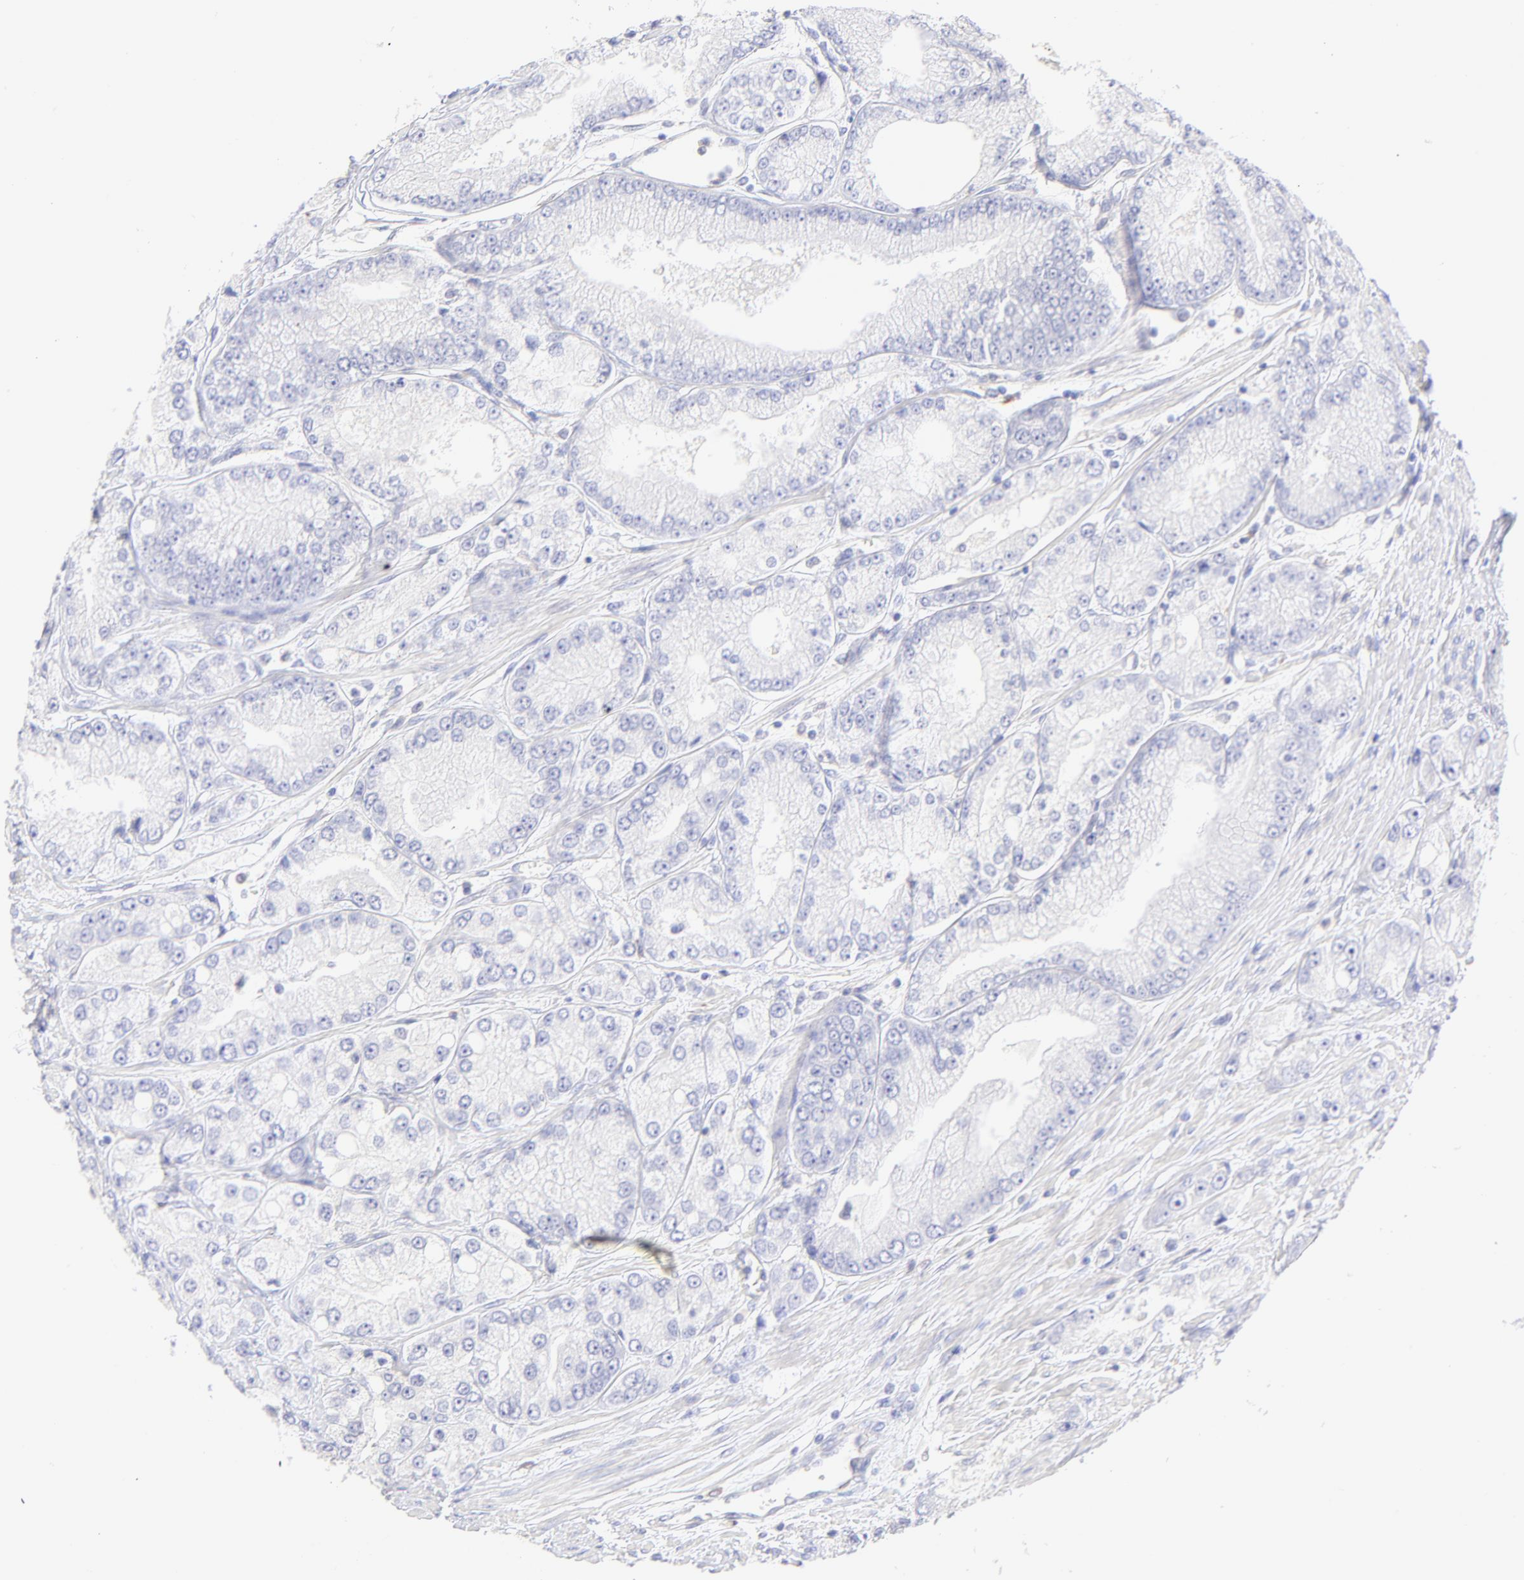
{"staining": {"intensity": "negative", "quantity": "none", "location": "none"}, "tissue": "prostate cancer", "cell_type": "Tumor cells", "image_type": "cancer", "snomed": [{"axis": "morphology", "description": "Adenocarcinoma, Medium grade"}, {"axis": "topography", "description": "Prostate"}], "caption": "An immunohistochemistry (IHC) image of prostate cancer (adenocarcinoma (medium-grade)) is shown. There is no staining in tumor cells of prostate cancer (adenocarcinoma (medium-grade)).", "gene": "IRAG2", "patient": {"sex": "male", "age": 72}}